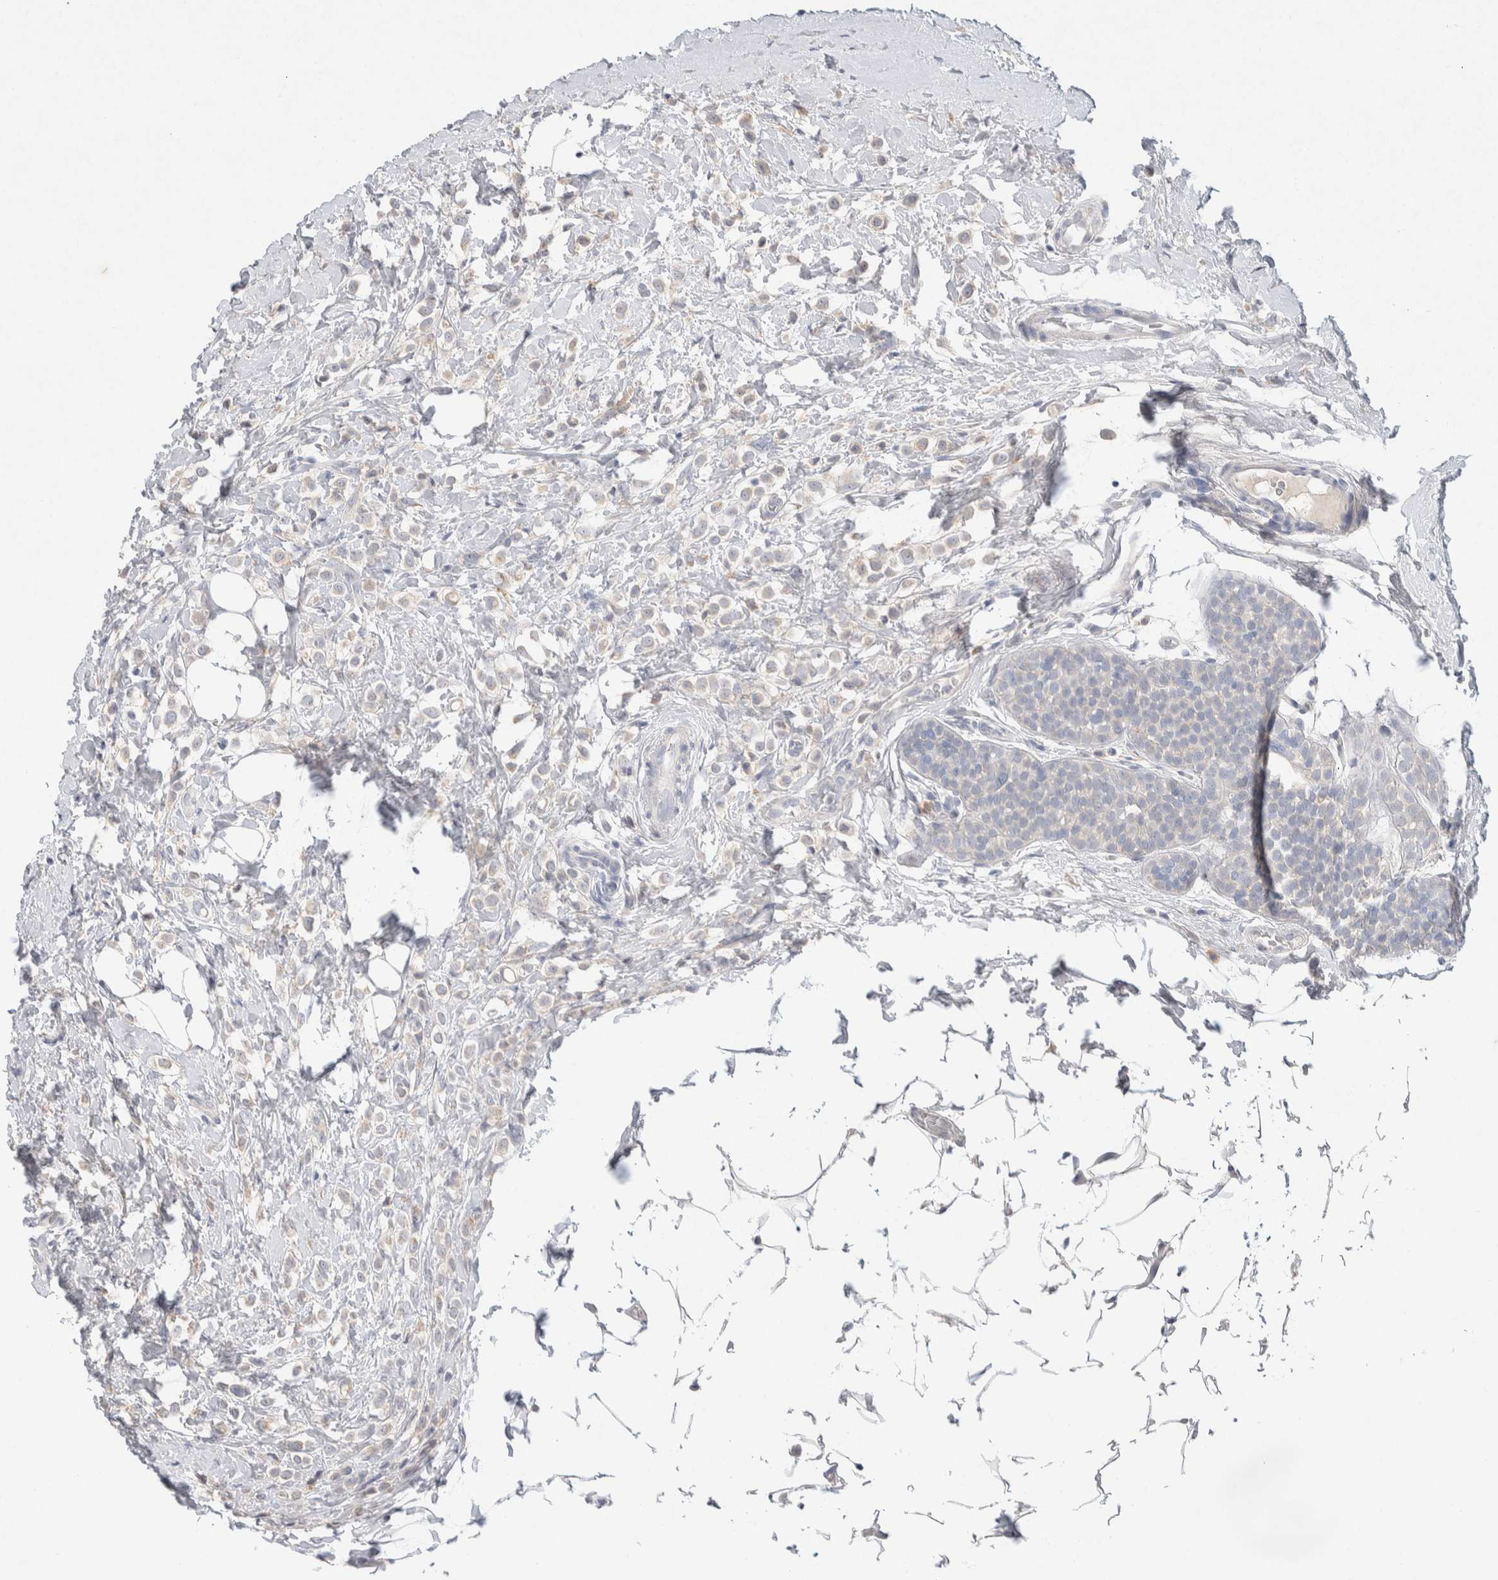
{"staining": {"intensity": "negative", "quantity": "none", "location": "none"}, "tissue": "breast cancer", "cell_type": "Tumor cells", "image_type": "cancer", "snomed": [{"axis": "morphology", "description": "Lobular carcinoma"}, {"axis": "topography", "description": "Breast"}], "caption": "An immunohistochemistry (IHC) micrograph of breast cancer is shown. There is no staining in tumor cells of breast cancer.", "gene": "CMTM4", "patient": {"sex": "female", "age": 50}}